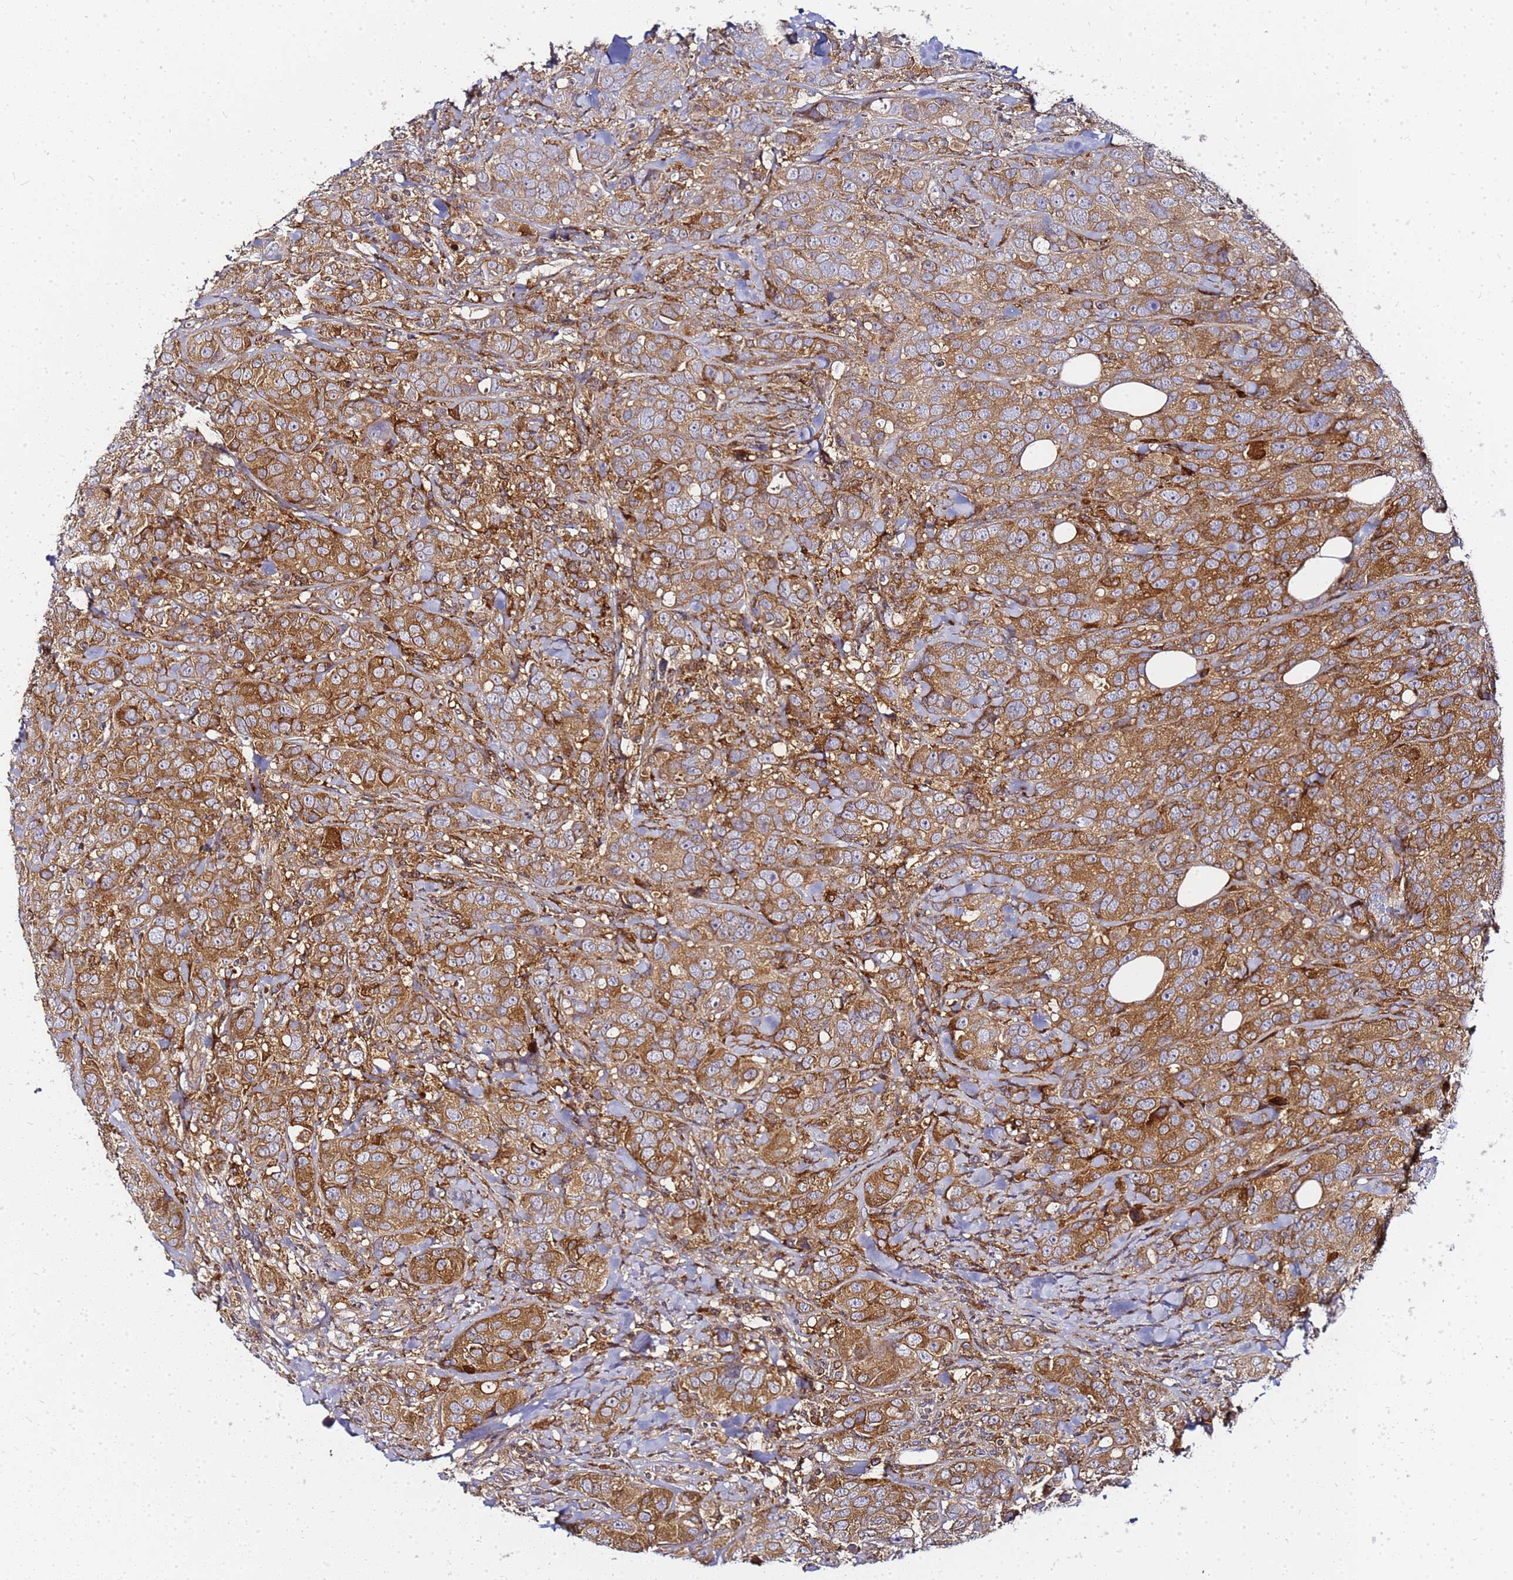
{"staining": {"intensity": "strong", "quantity": ">75%", "location": "cytoplasmic/membranous"}, "tissue": "breast cancer", "cell_type": "Tumor cells", "image_type": "cancer", "snomed": [{"axis": "morphology", "description": "Duct carcinoma"}, {"axis": "topography", "description": "Breast"}], "caption": "A micrograph showing strong cytoplasmic/membranous expression in about >75% of tumor cells in infiltrating ductal carcinoma (breast), as visualized by brown immunohistochemical staining.", "gene": "CHM", "patient": {"sex": "female", "age": 43}}